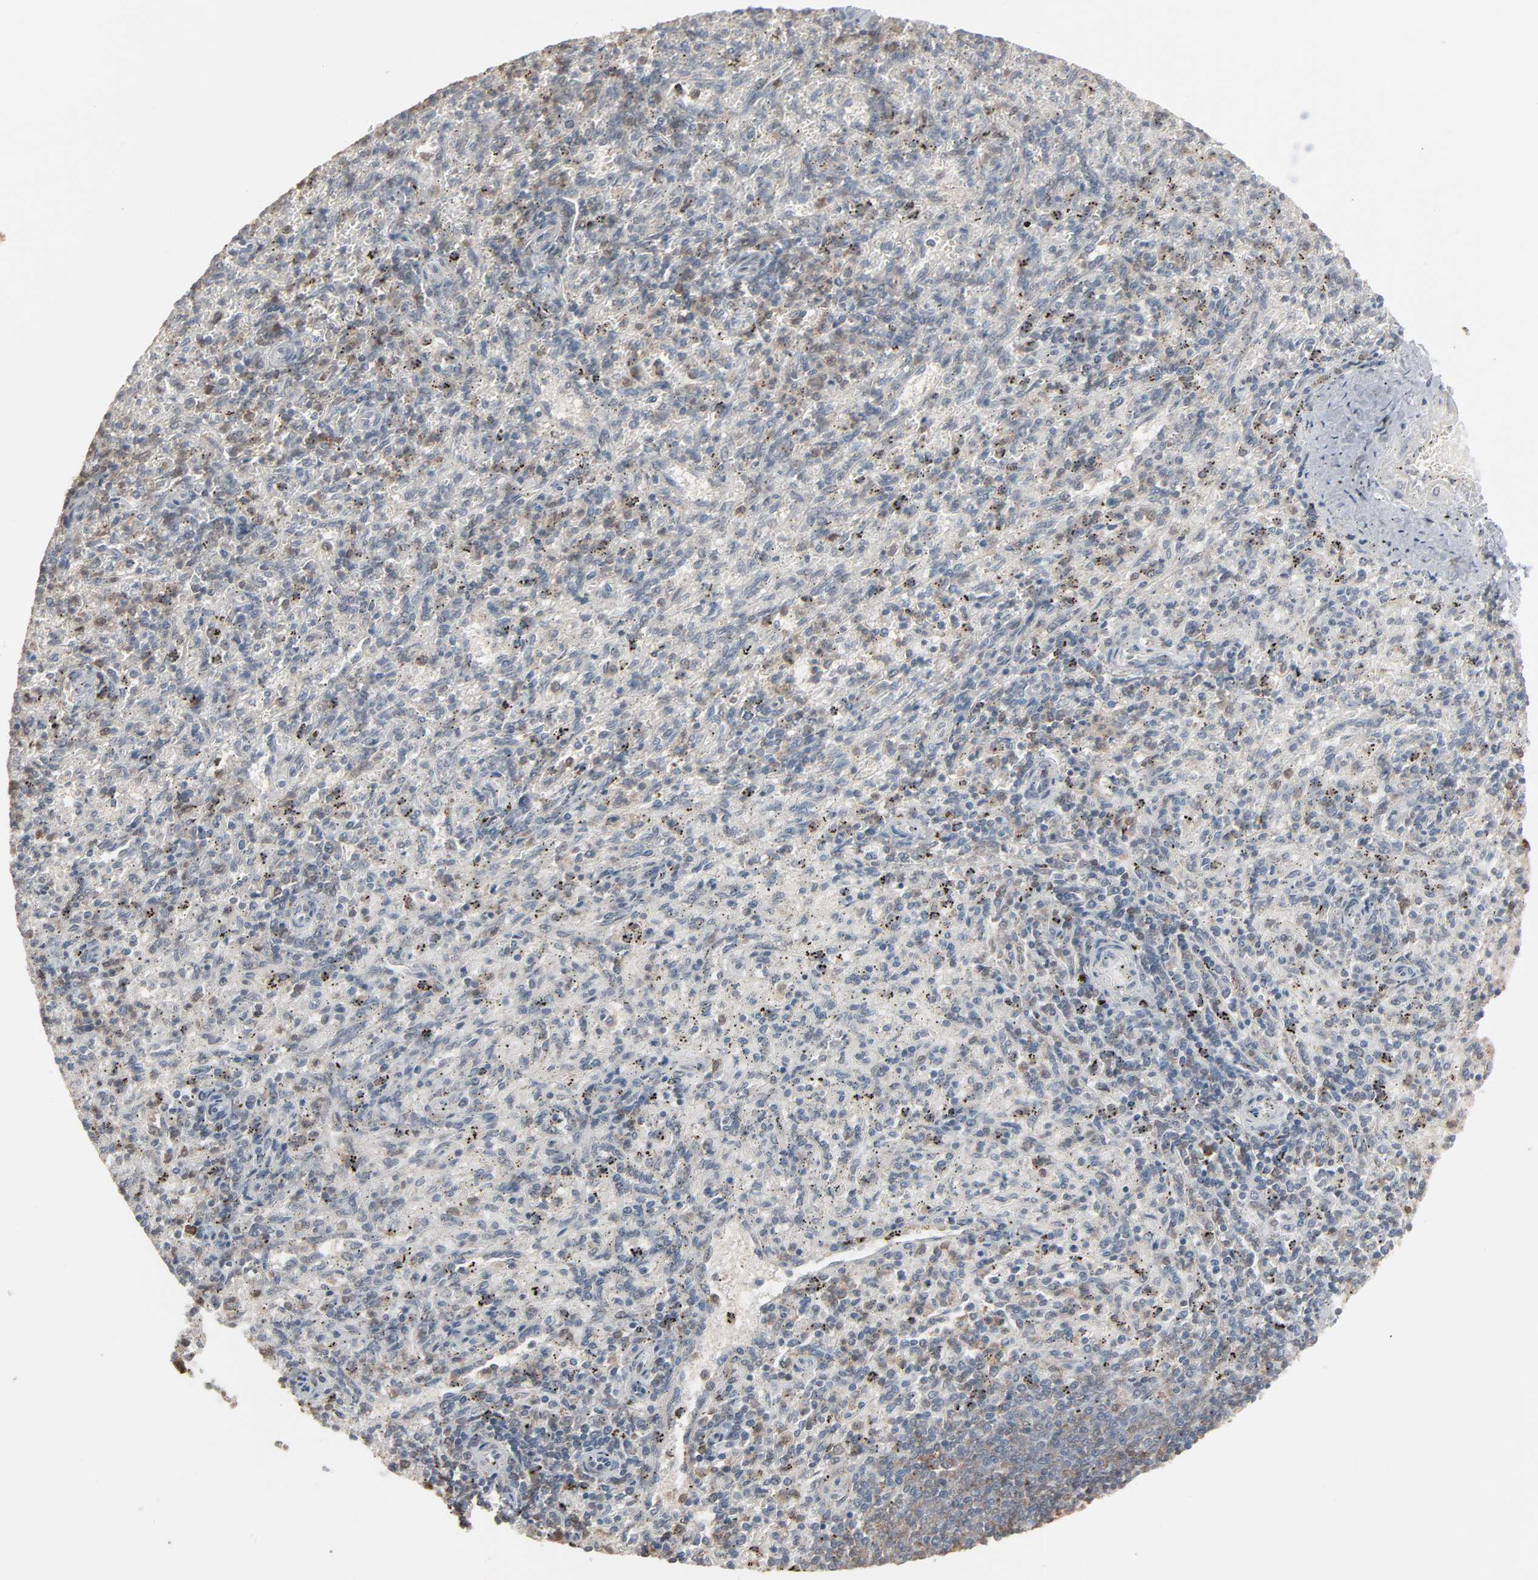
{"staining": {"intensity": "weak", "quantity": "<25%", "location": "cytoplasmic/membranous"}, "tissue": "spleen", "cell_type": "Cells in red pulp", "image_type": "normal", "snomed": [{"axis": "morphology", "description": "Normal tissue, NOS"}, {"axis": "topography", "description": "Spleen"}], "caption": "The immunohistochemistry micrograph has no significant staining in cells in red pulp of spleen.", "gene": "DOCK8", "patient": {"sex": "female", "age": 10}}